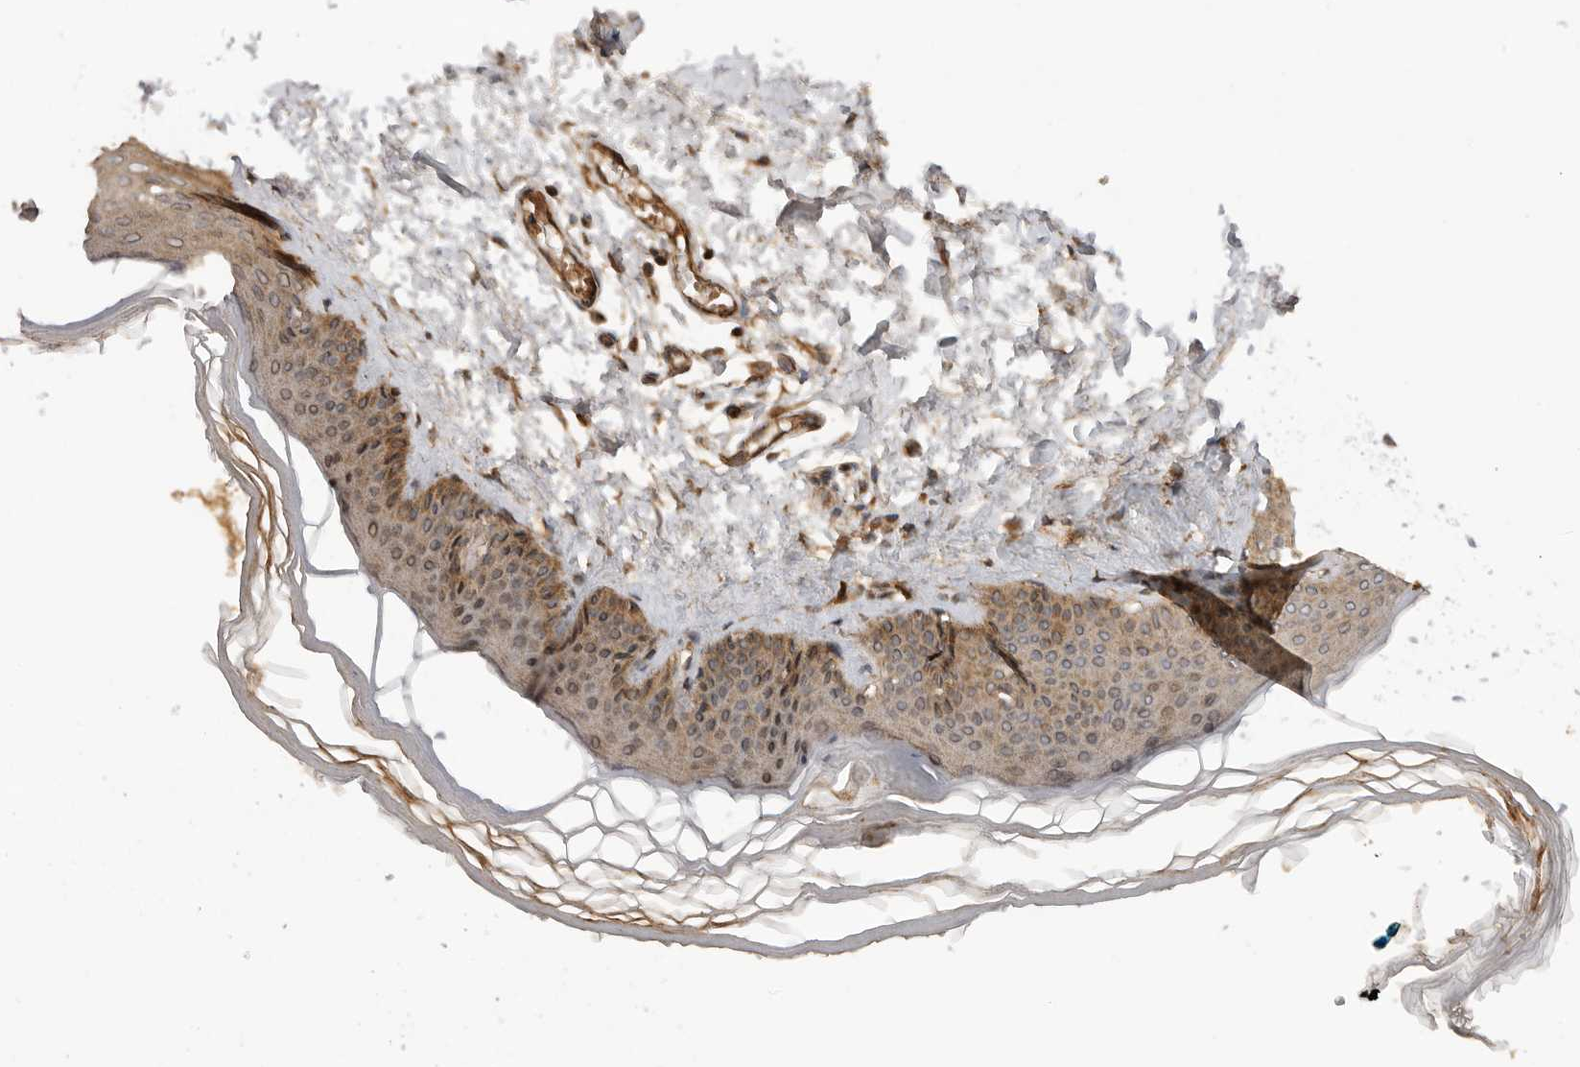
{"staining": {"intensity": "moderate", "quantity": ">75%", "location": "cytoplasmic/membranous"}, "tissue": "skin", "cell_type": "Fibroblasts", "image_type": "normal", "snomed": [{"axis": "morphology", "description": "Normal tissue, NOS"}, {"axis": "topography", "description": "Skin"}], "caption": "Moderate cytoplasmic/membranous staining is identified in about >75% of fibroblasts in normal skin.", "gene": "PRDX4", "patient": {"sex": "female", "age": 27}}